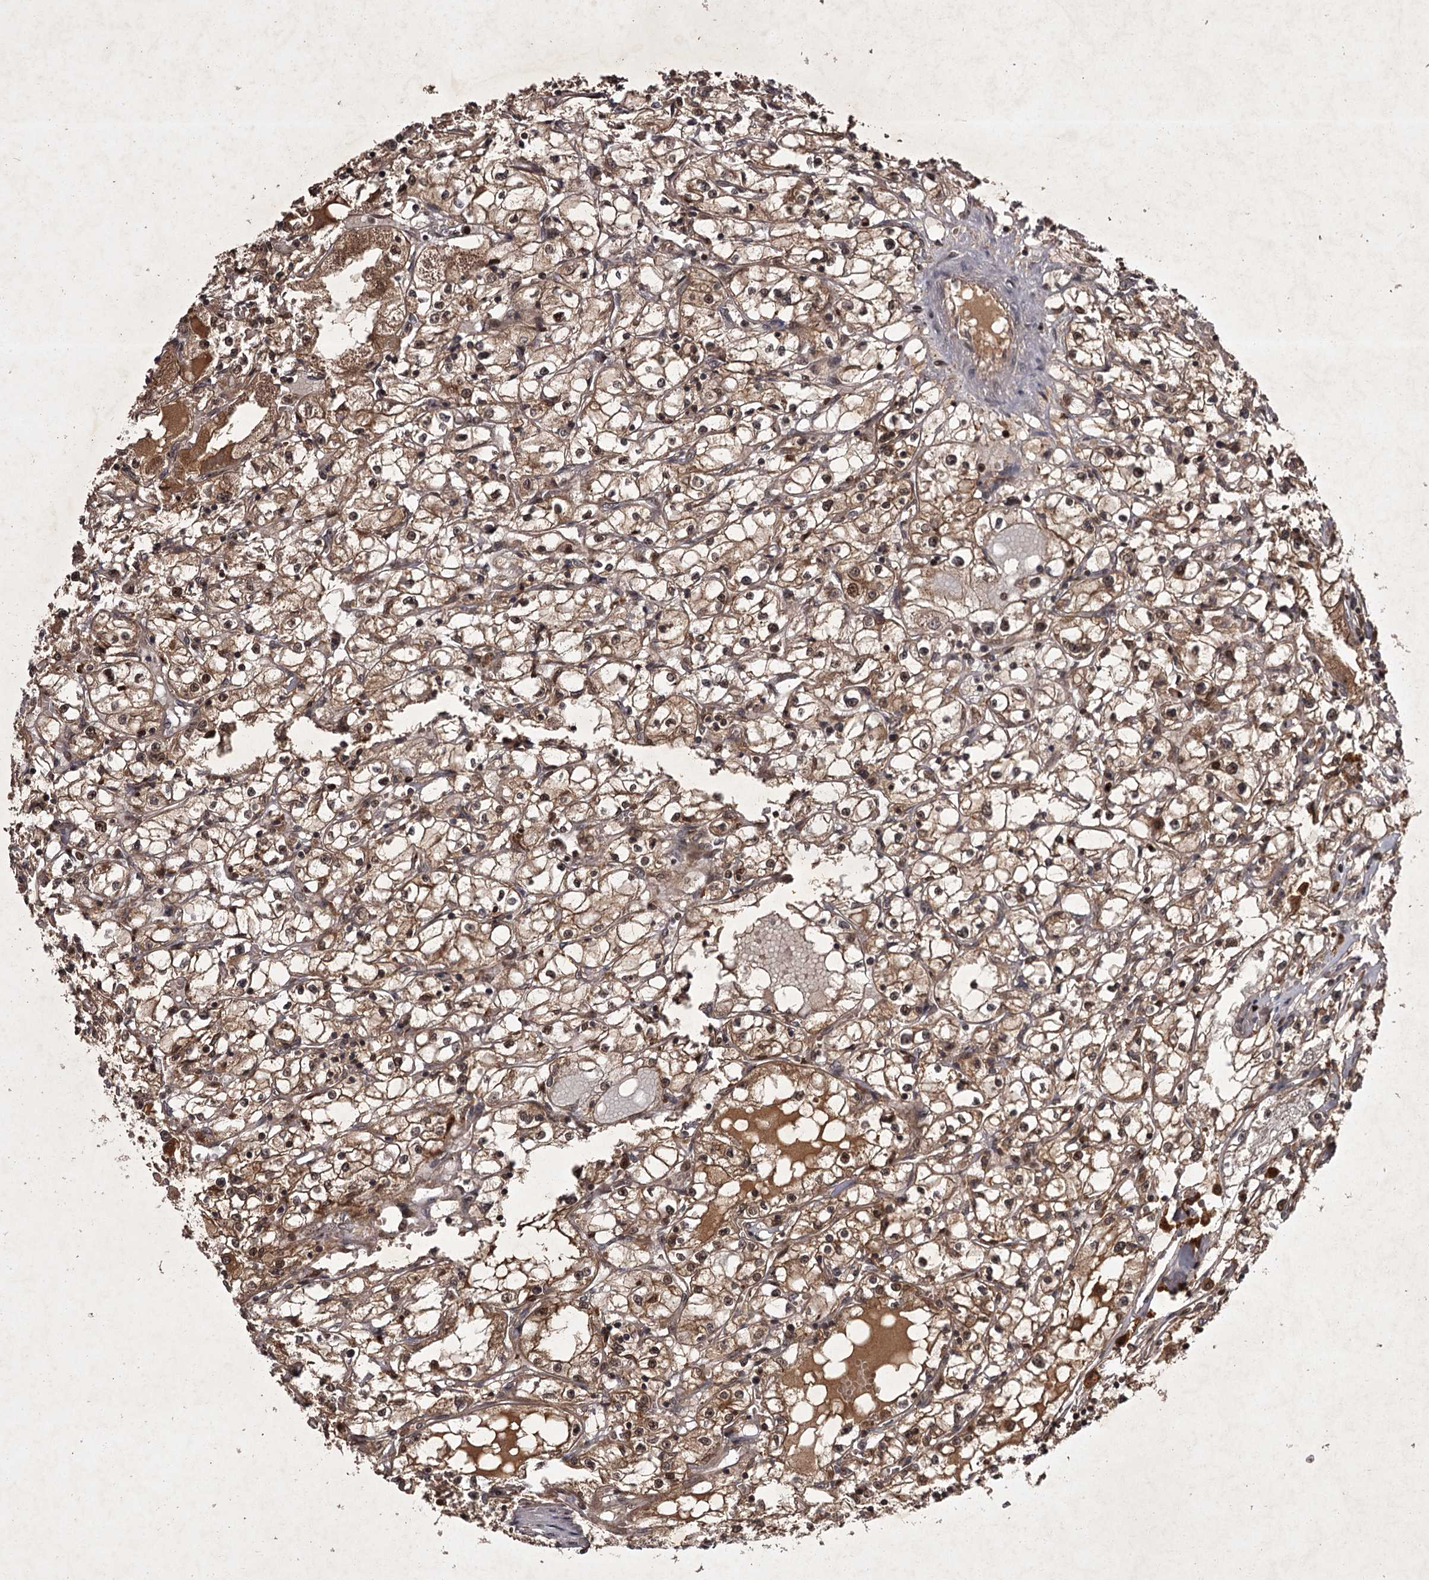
{"staining": {"intensity": "moderate", "quantity": ">75%", "location": "cytoplasmic/membranous"}, "tissue": "renal cancer", "cell_type": "Tumor cells", "image_type": "cancer", "snomed": [{"axis": "morphology", "description": "Adenocarcinoma, NOS"}, {"axis": "topography", "description": "Kidney"}], "caption": "Immunohistochemical staining of adenocarcinoma (renal) reveals medium levels of moderate cytoplasmic/membranous staining in approximately >75% of tumor cells.", "gene": "TBC1D23", "patient": {"sex": "male", "age": 56}}